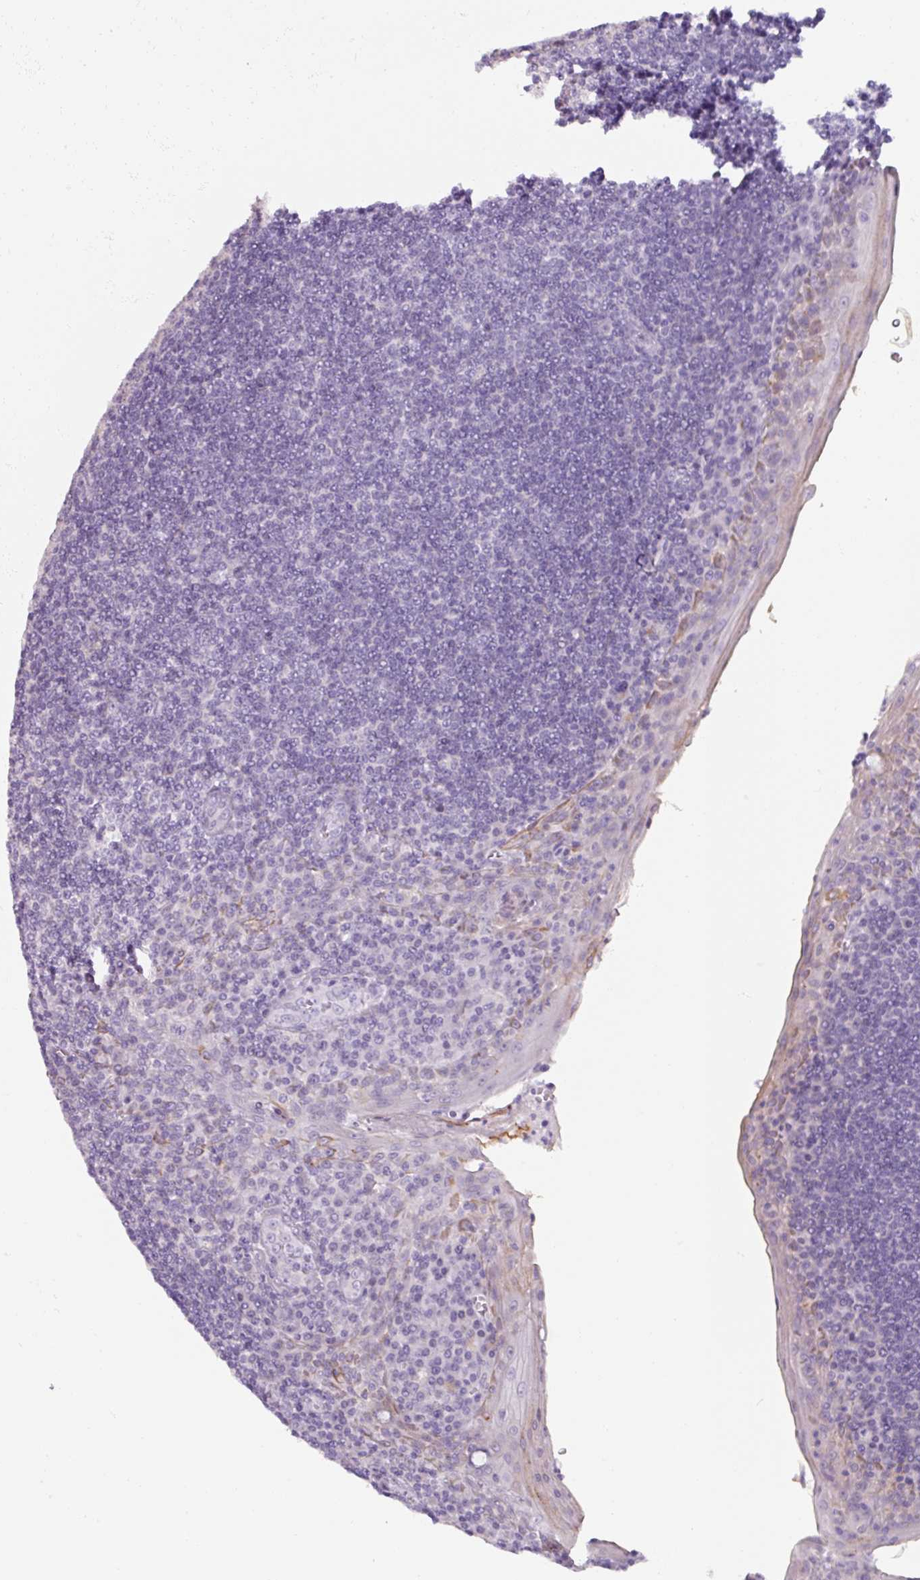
{"staining": {"intensity": "negative", "quantity": "none", "location": "none"}, "tissue": "tonsil", "cell_type": "Germinal center cells", "image_type": "normal", "snomed": [{"axis": "morphology", "description": "Normal tissue, NOS"}, {"axis": "topography", "description": "Tonsil"}], "caption": "Benign tonsil was stained to show a protein in brown. There is no significant expression in germinal center cells. (DAB IHC with hematoxylin counter stain).", "gene": "SPESP1", "patient": {"sex": "male", "age": 27}}